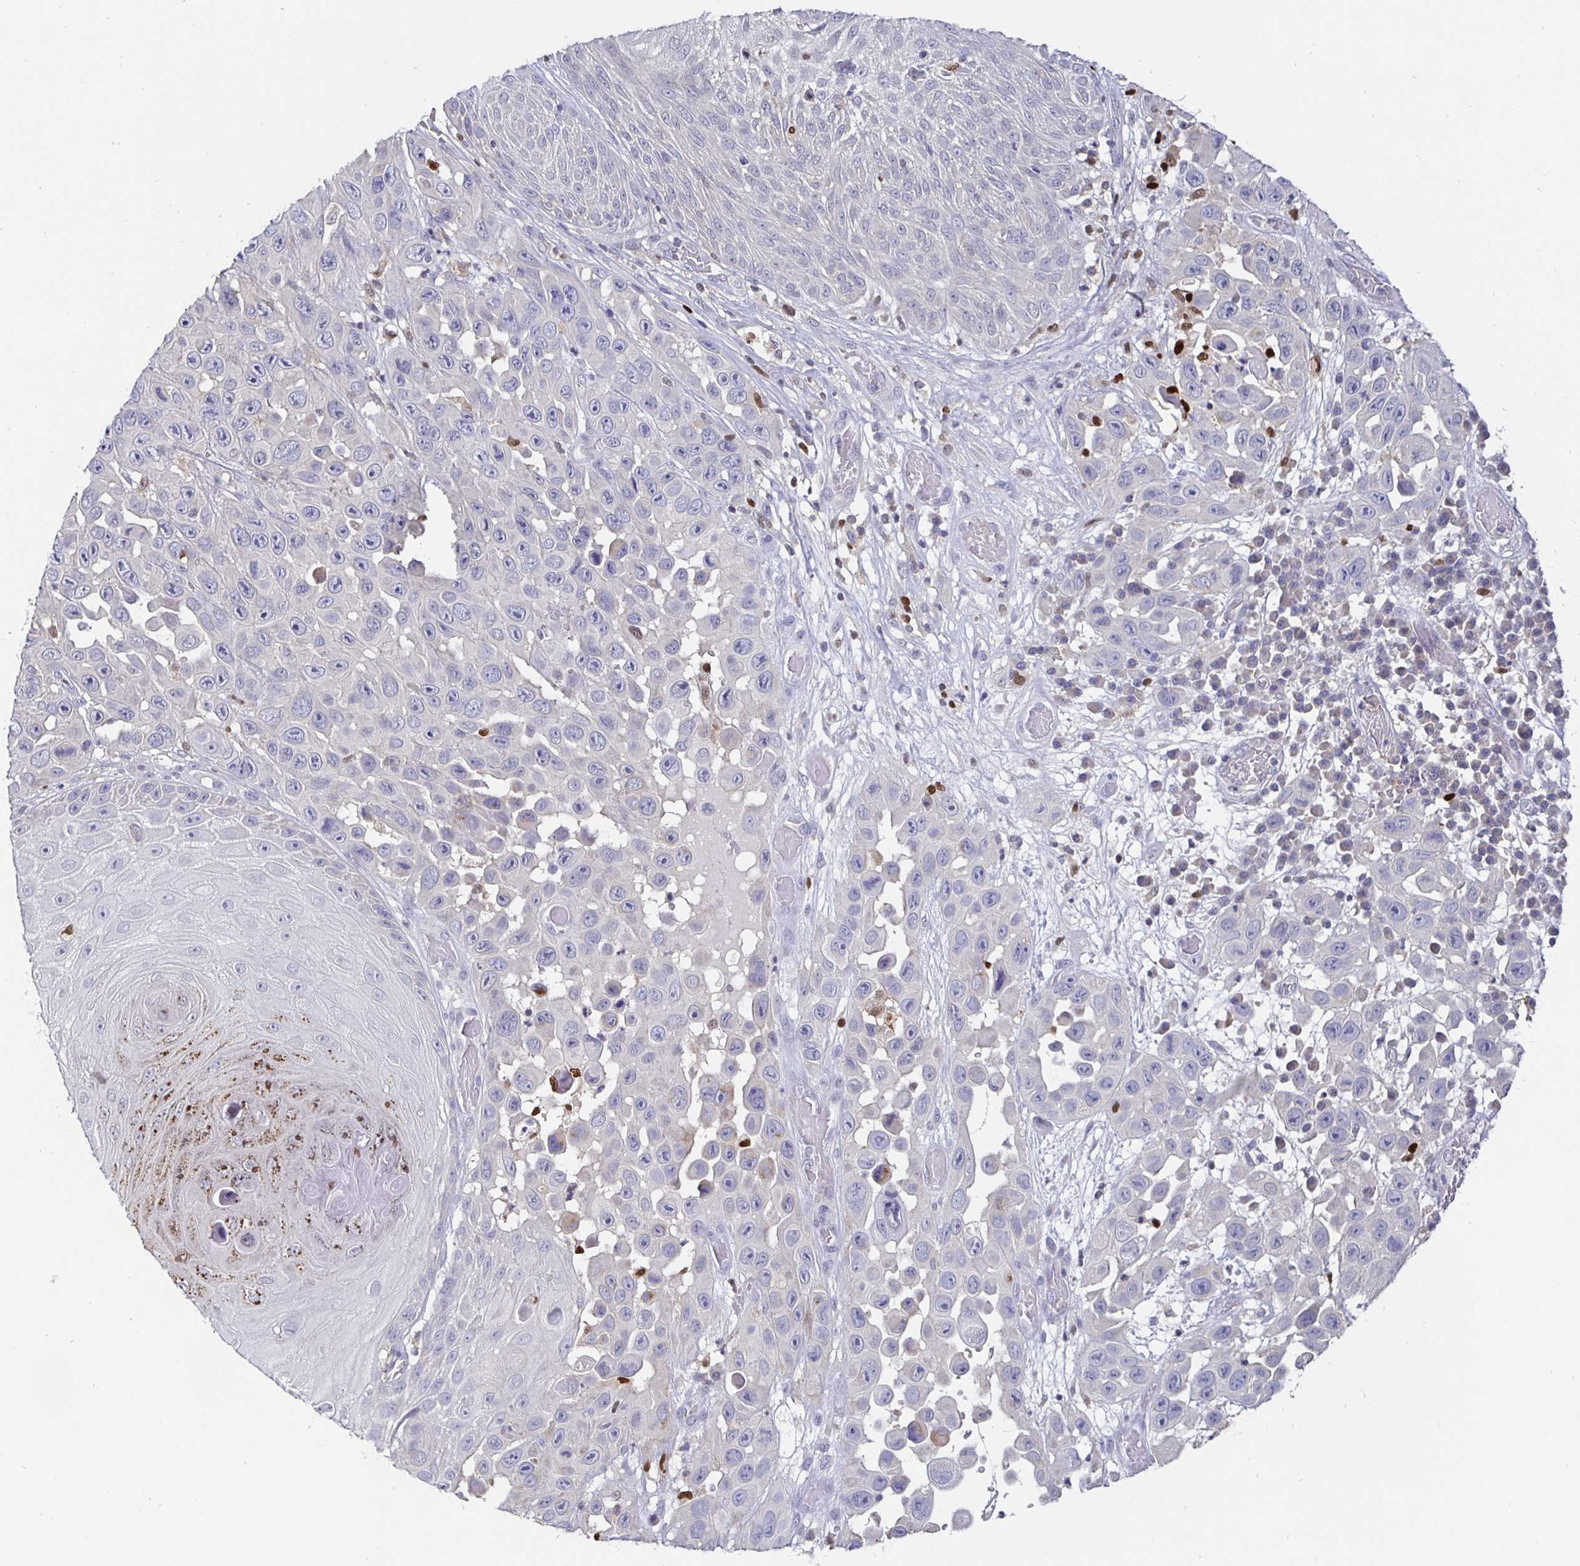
{"staining": {"intensity": "negative", "quantity": "none", "location": "none"}, "tissue": "skin cancer", "cell_type": "Tumor cells", "image_type": "cancer", "snomed": [{"axis": "morphology", "description": "Squamous cell carcinoma, NOS"}, {"axis": "topography", "description": "Skin"}], "caption": "Immunohistochemistry of skin cancer (squamous cell carcinoma) displays no staining in tumor cells.", "gene": "SATB1", "patient": {"sex": "male", "age": 81}}